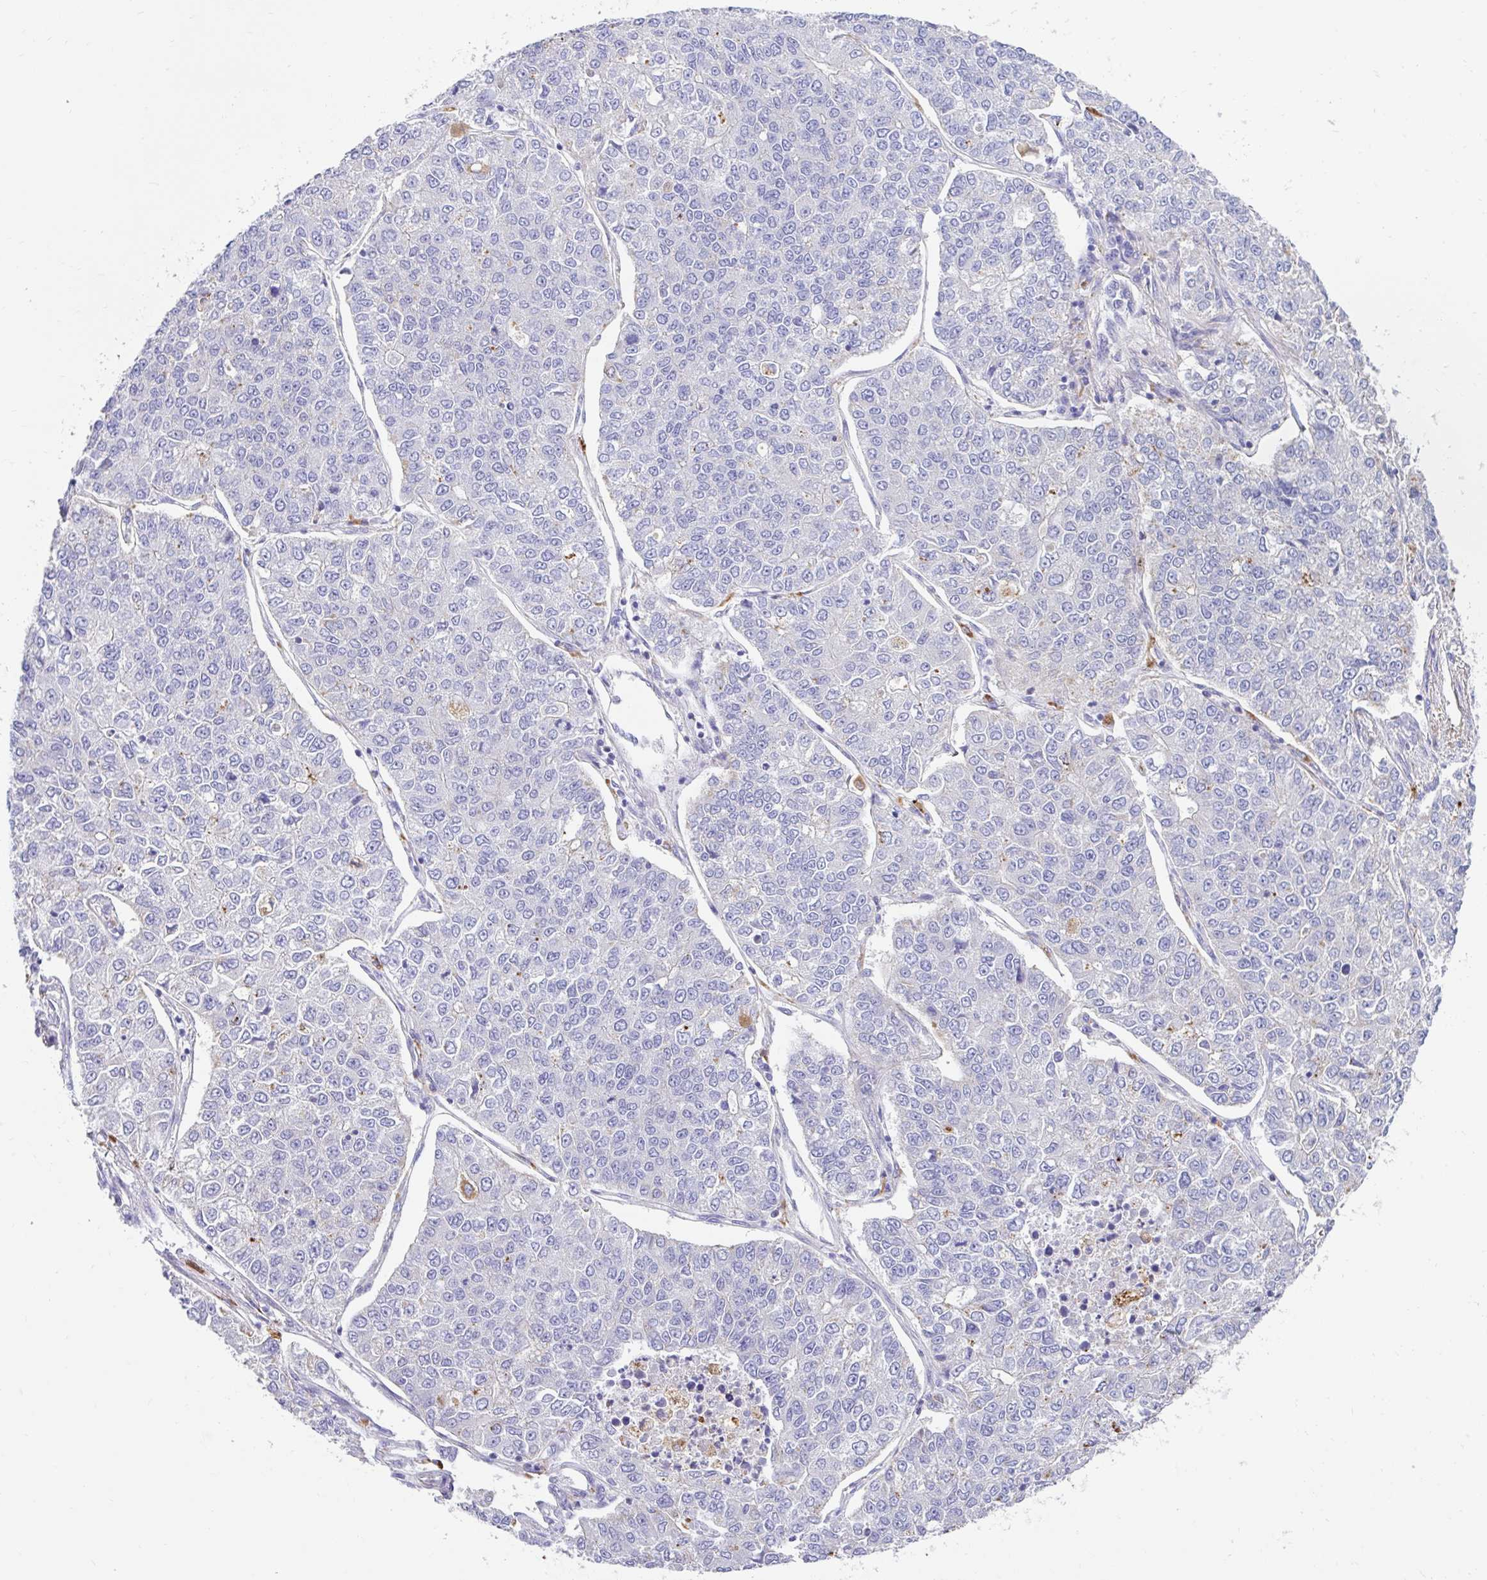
{"staining": {"intensity": "negative", "quantity": "none", "location": "none"}, "tissue": "lung cancer", "cell_type": "Tumor cells", "image_type": "cancer", "snomed": [{"axis": "morphology", "description": "Adenocarcinoma, NOS"}, {"axis": "topography", "description": "Lung"}], "caption": "This is a photomicrograph of immunohistochemistry (IHC) staining of lung cancer, which shows no positivity in tumor cells. (DAB (3,3'-diaminobenzidine) immunohistochemistry (IHC) visualized using brightfield microscopy, high magnification).", "gene": "ZNF33A", "patient": {"sex": "male", "age": 49}}